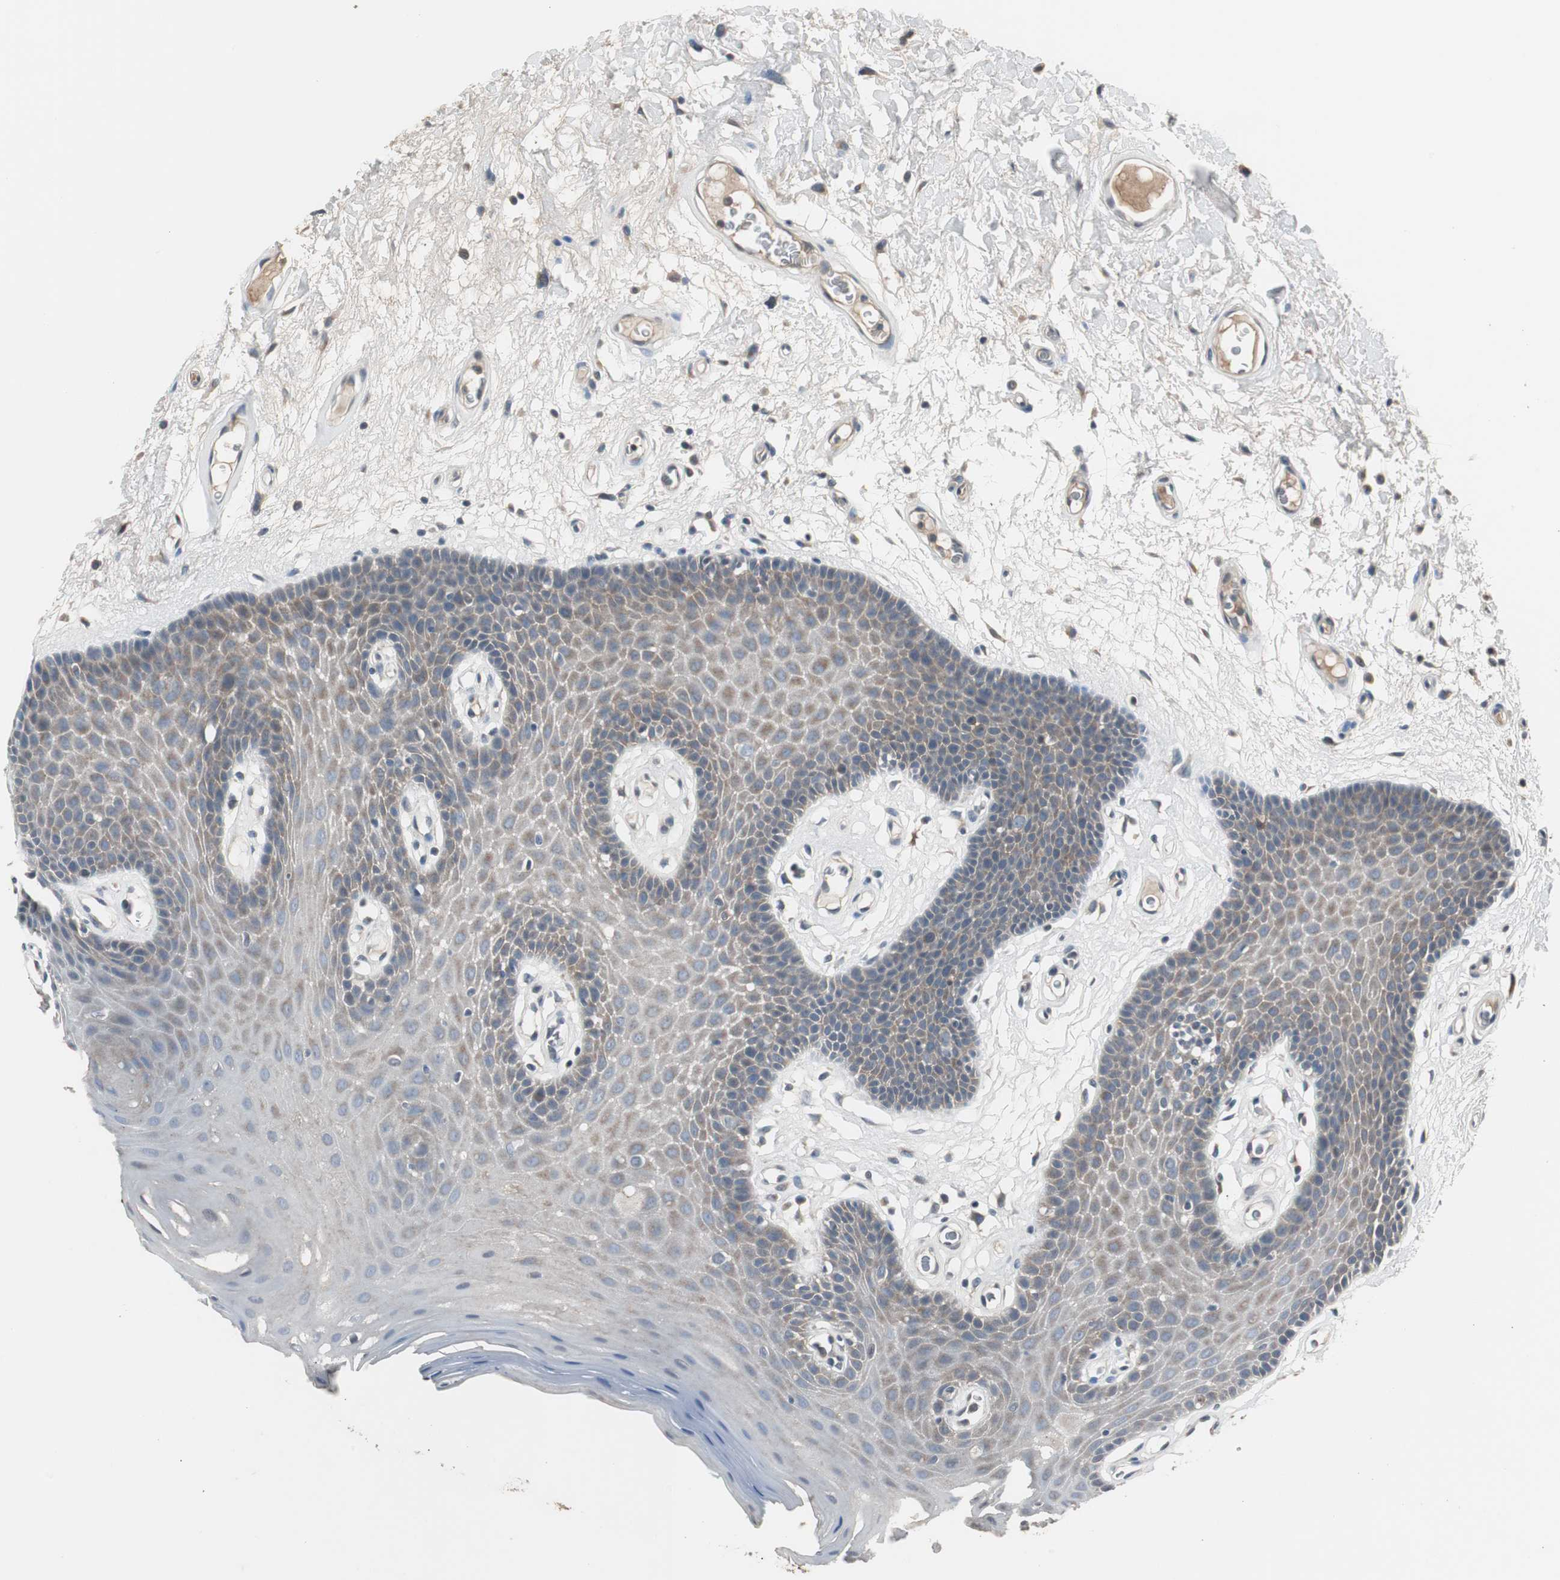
{"staining": {"intensity": "moderate", "quantity": "25%-75%", "location": "cytoplasmic/membranous"}, "tissue": "oral mucosa", "cell_type": "Squamous epithelial cells", "image_type": "normal", "snomed": [{"axis": "morphology", "description": "Normal tissue, NOS"}, {"axis": "morphology", "description": "Squamous cell carcinoma, NOS"}, {"axis": "topography", "description": "Skeletal muscle"}, {"axis": "topography", "description": "Oral tissue"}, {"axis": "topography", "description": "Head-Neck"}], "caption": "A brown stain shows moderate cytoplasmic/membranous expression of a protein in squamous epithelial cells of normal human oral mucosa.", "gene": "ZMPSTE24", "patient": {"sex": "male", "age": 71}}